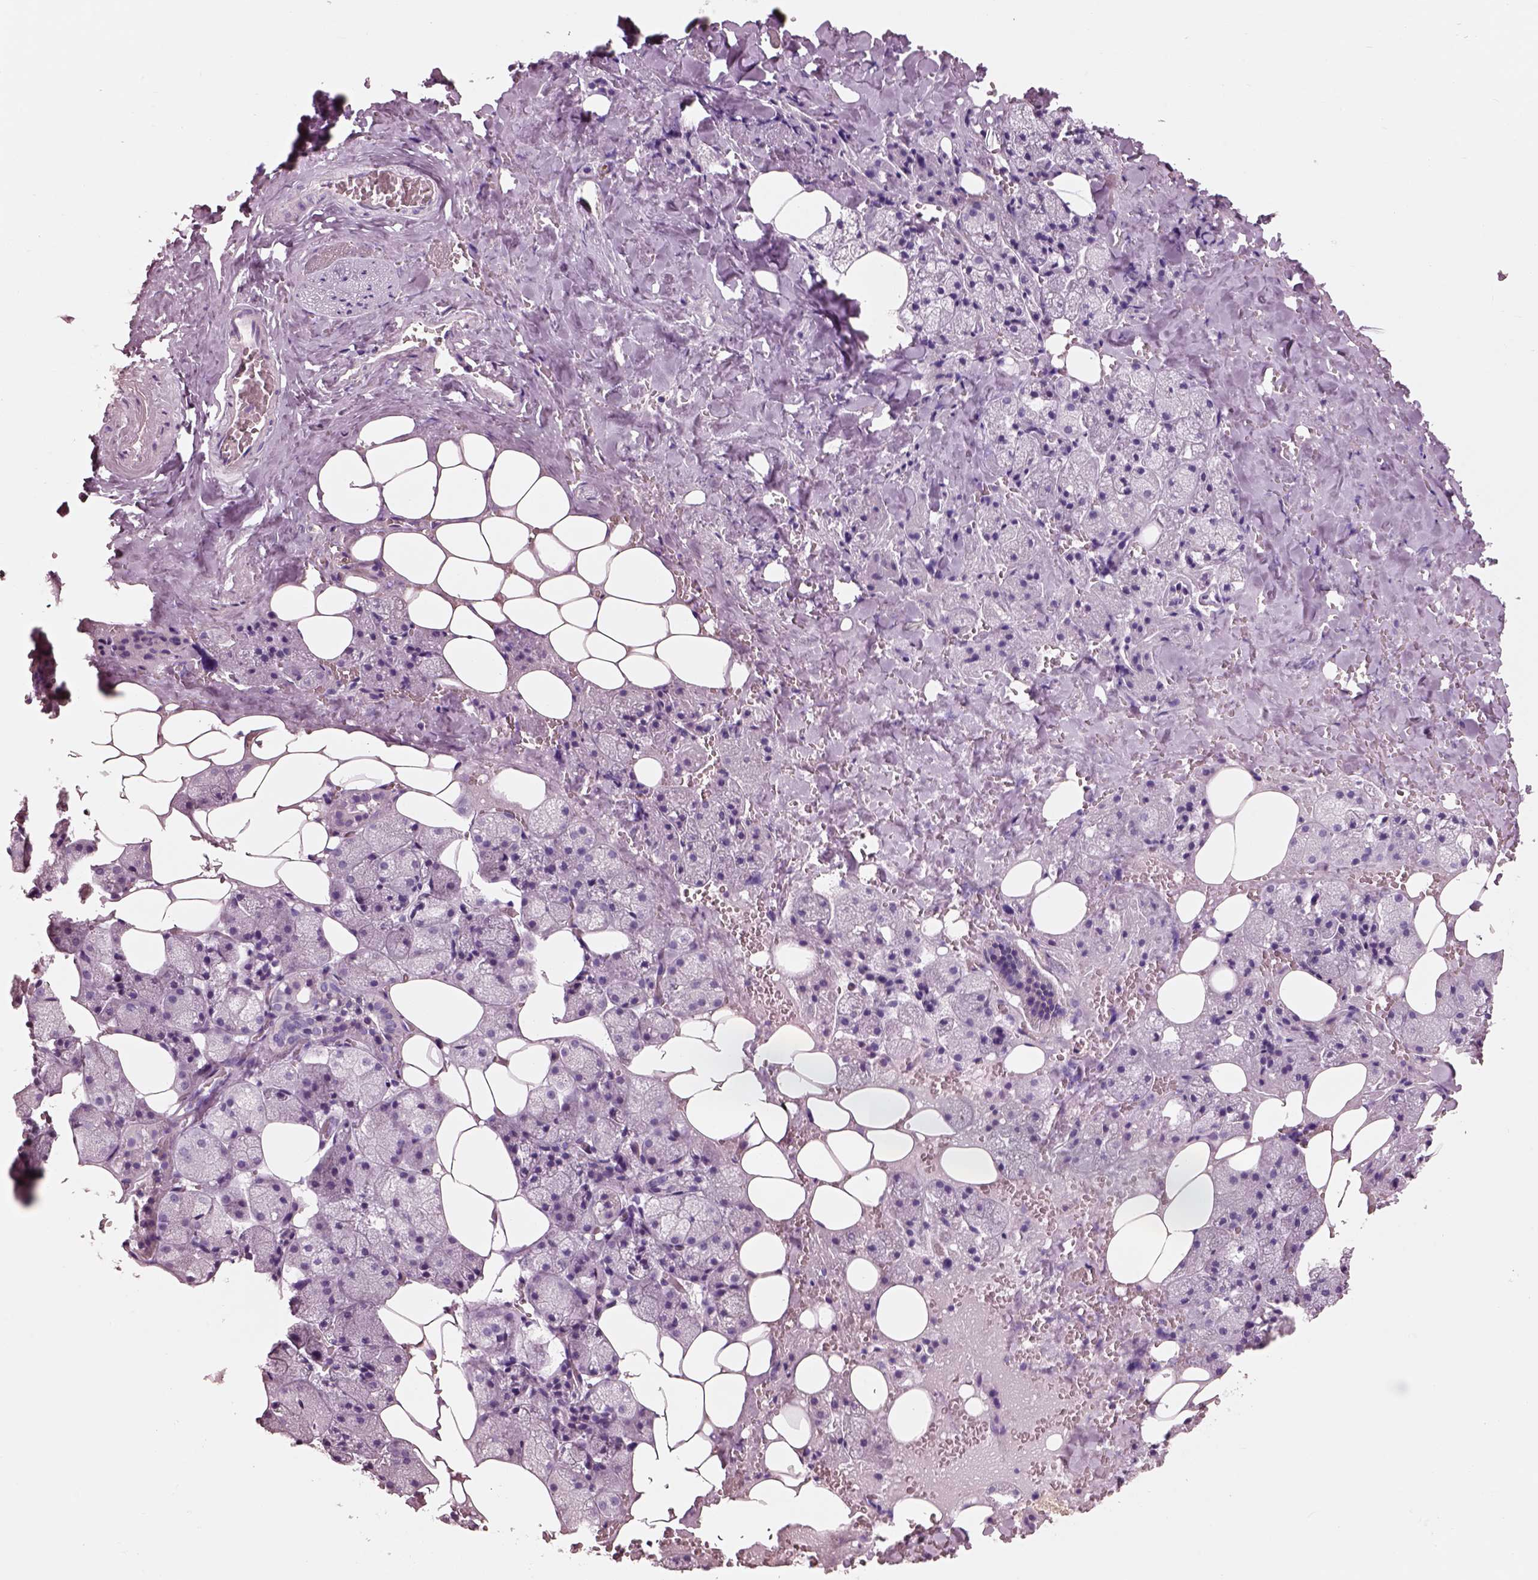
{"staining": {"intensity": "negative", "quantity": "none", "location": "none"}, "tissue": "salivary gland", "cell_type": "Glandular cells", "image_type": "normal", "snomed": [{"axis": "morphology", "description": "Normal tissue, NOS"}, {"axis": "topography", "description": "Salivary gland"}], "caption": "A high-resolution photomicrograph shows immunohistochemistry (IHC) staining of normal salivary gland, which shows no significant positivity in glandular cells. The staining is performed using DAB brown chromogen with nuclei counter-stained in using hematoxylin.", "gene": "PNOC", "patient": {"sex": "male", "age": 38}}